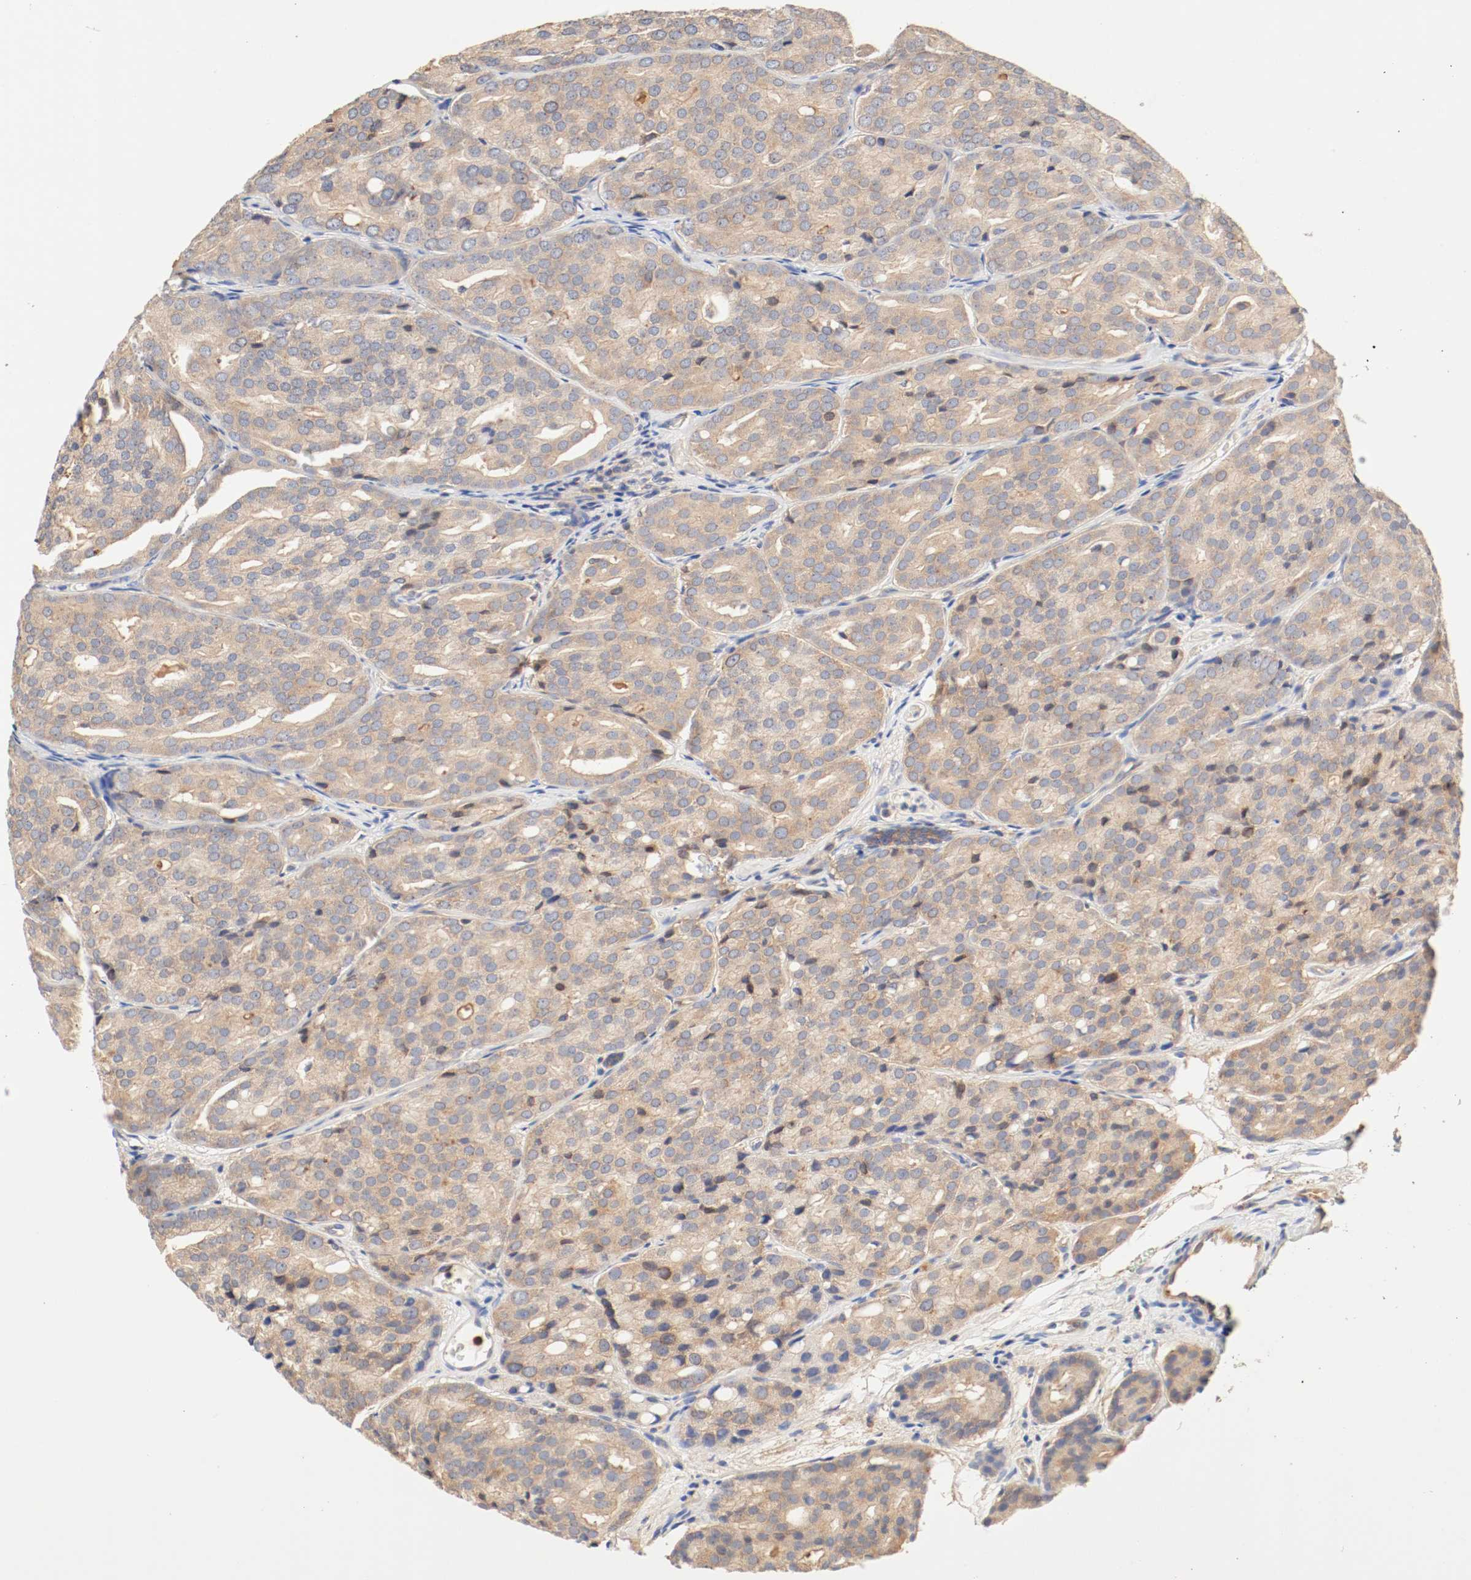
{"staining": {"intensity": "moderate", "quantity": ">75%", "location": "cytoplasmic/membranous"}, "tissue": "prostate cancer", "cell_type": "Tumor cells", "image_type": "cancer", "snomed": [{"axis": "morphology", "description": "Adenocarcinoma, High grade"}, {"axis": "topography", "description": "Prostate"}], "caption": "Immunohistochemical staining of human prostate high-grade adenocarcinoma shows moderate cytoplasmic/membranous protein staining in about >75% of tumor cells.", "gene": "GIT1", "patient": {"sex": "male", "age": 64}}